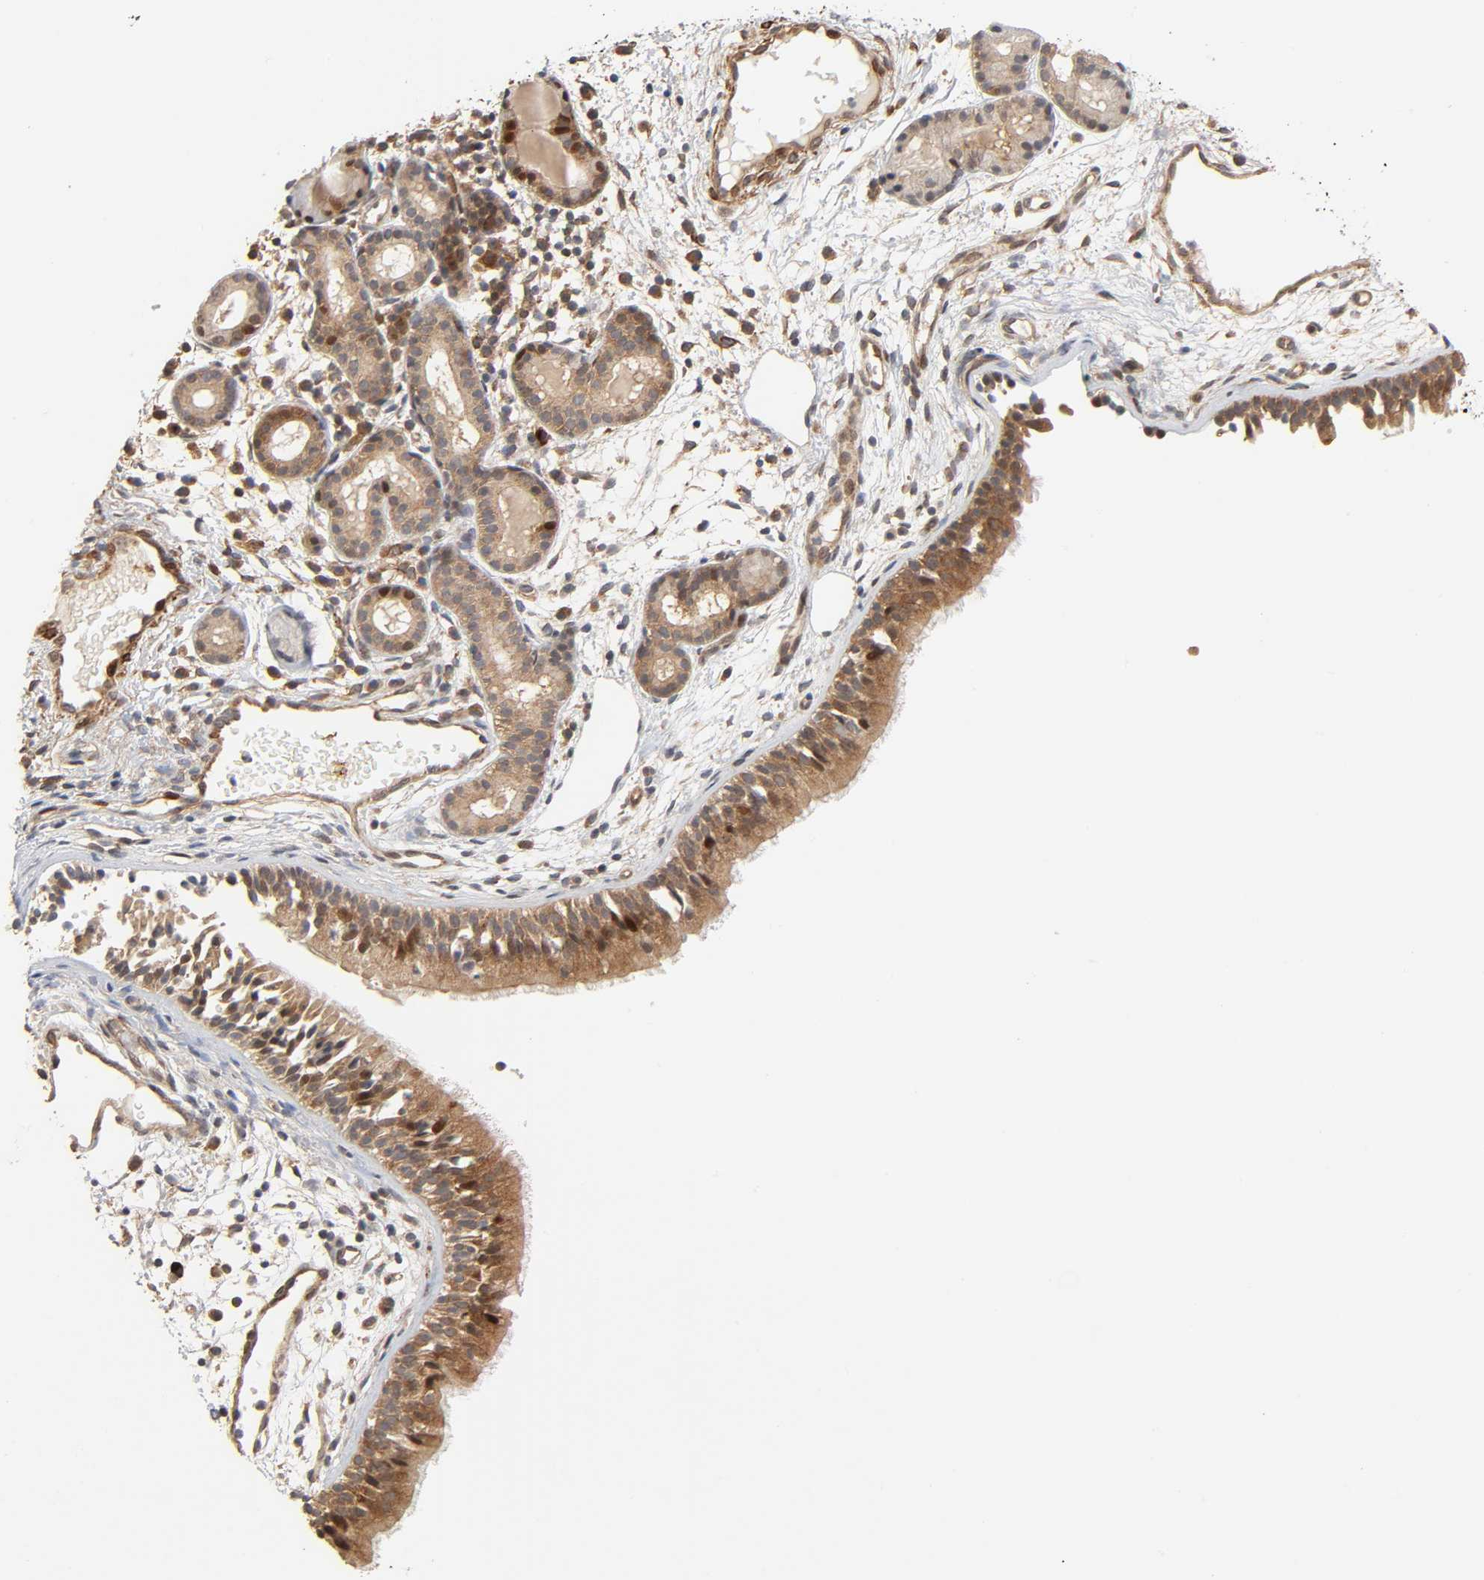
{"staining": {"intensity": "moderate", "quantity": ">75%", "location": "cytoplasmic/membranous,nuclear"}, "tissue": "nasopharynx", "cell_type": "Respiratory epithelial cells", "image_type": "normal", "snomed": [{"axis": "morphology", "description": "Normal tissue, NOS"}, {"axis": "morphology", "description": "Inflammation, NOS"}, {"axis": "topography", "description": "Nasopharynx"}], "caption": "Nasopharynx was stained to show a protein in brown. There is medium levels of moderate cytoplasmic/membranous,nuclear positivity in about >75% of respiratory epithelial cells. (DAB (3,3'-diaminobenzidine) IHC, brown staining for protein, blue staining for nuclei).", "gene": "NEMF", "patient": {"sex": "female", "age": 55}}